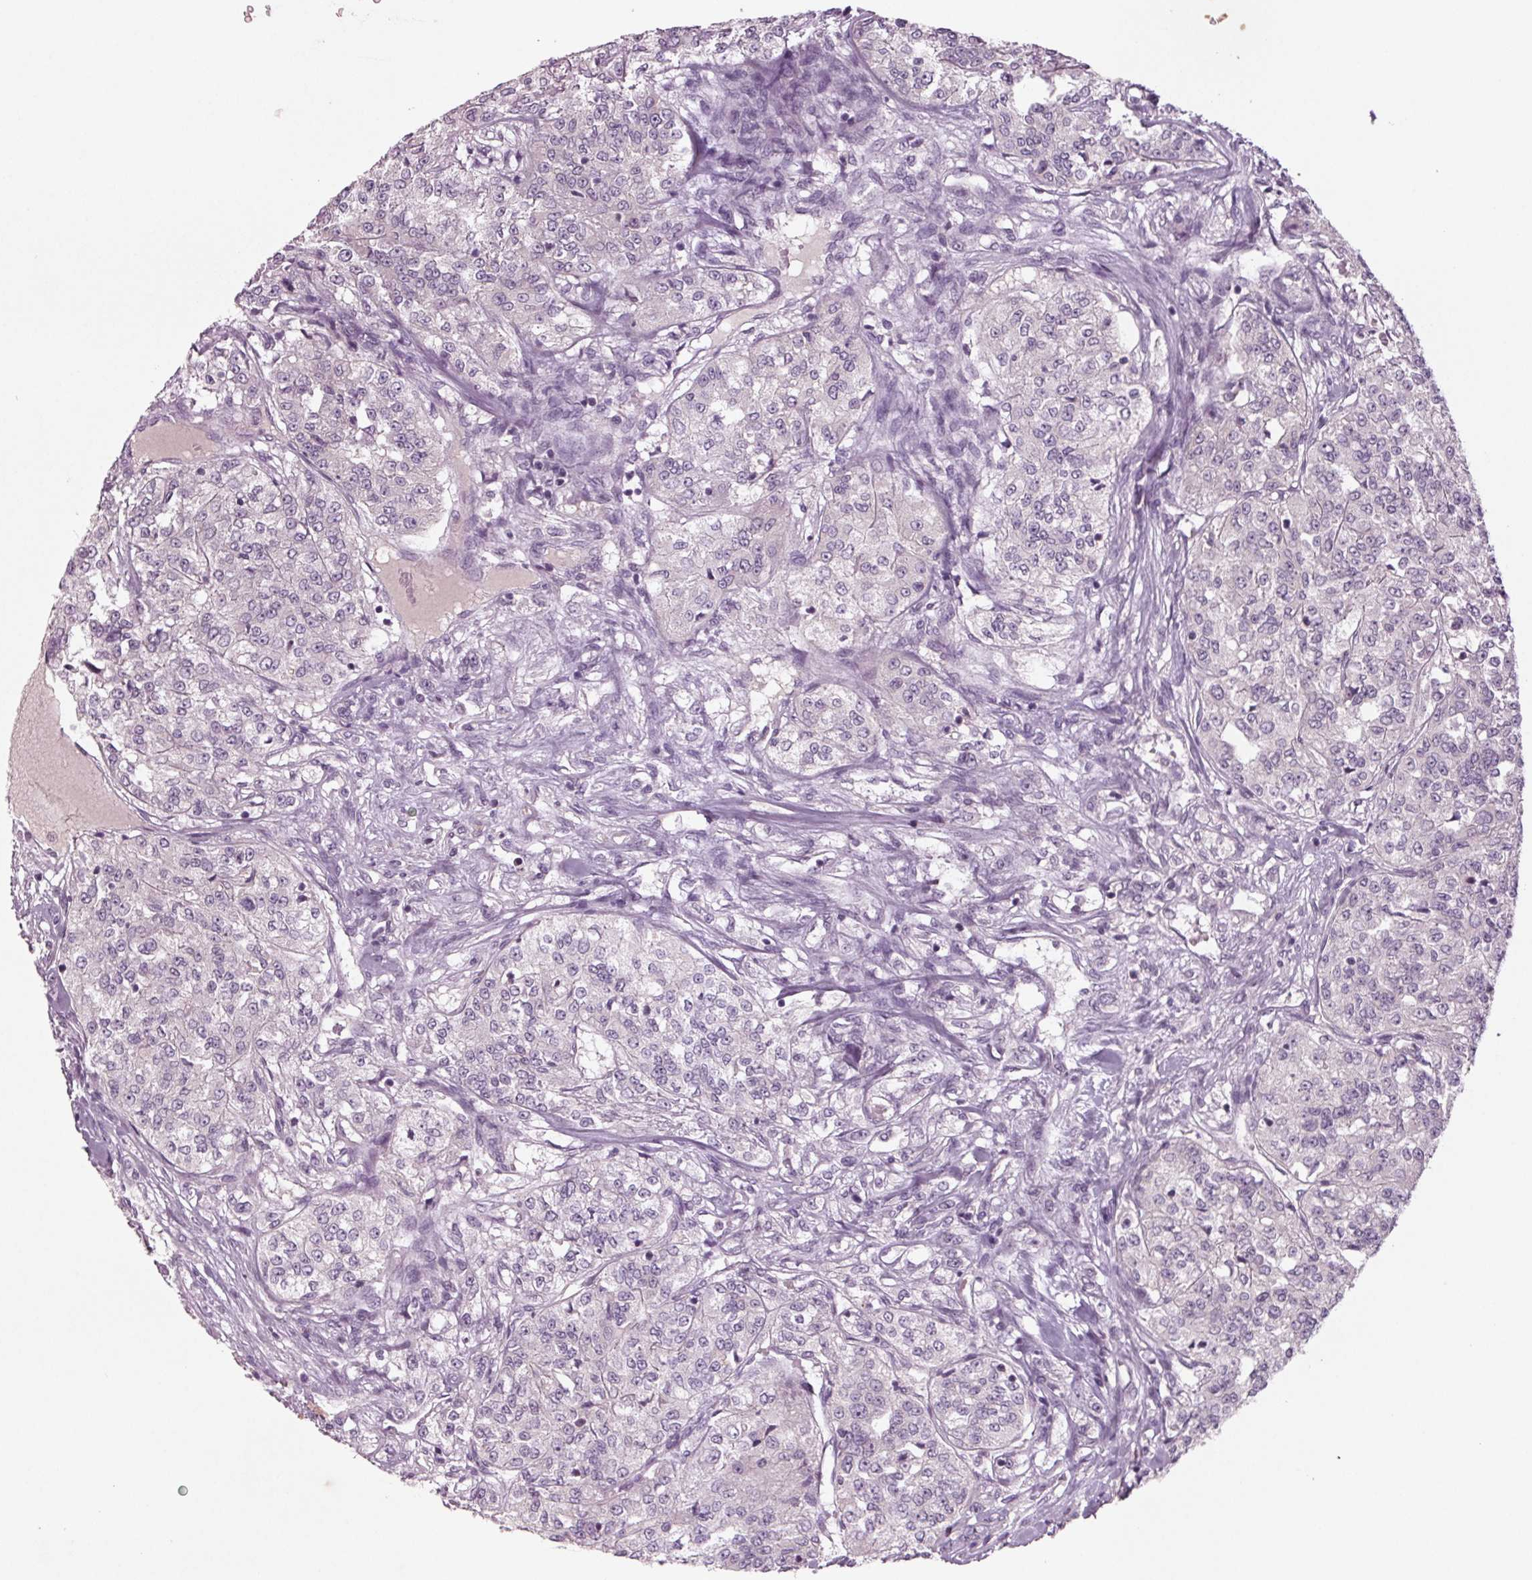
{"staining": {"intensity": "negative", "quantity": "none", "location": "none"}, "tissue": "renal cancer", "cell_type": "Tumor cells", "image_type": "cancer", "snomed": [{"axis": "morphology", "description": "Adenocarcinoma, NOS"}, {"axis": "topography", "description": "Kidney"}], "caption": "Tumor cells are negative for brown protein staining in renal cancer (adenocarcinoma). (DAB immunohistochemistry, high magnification).", "gene": "BHLHE22", "patient": {"sex": "female", "age": 63}}